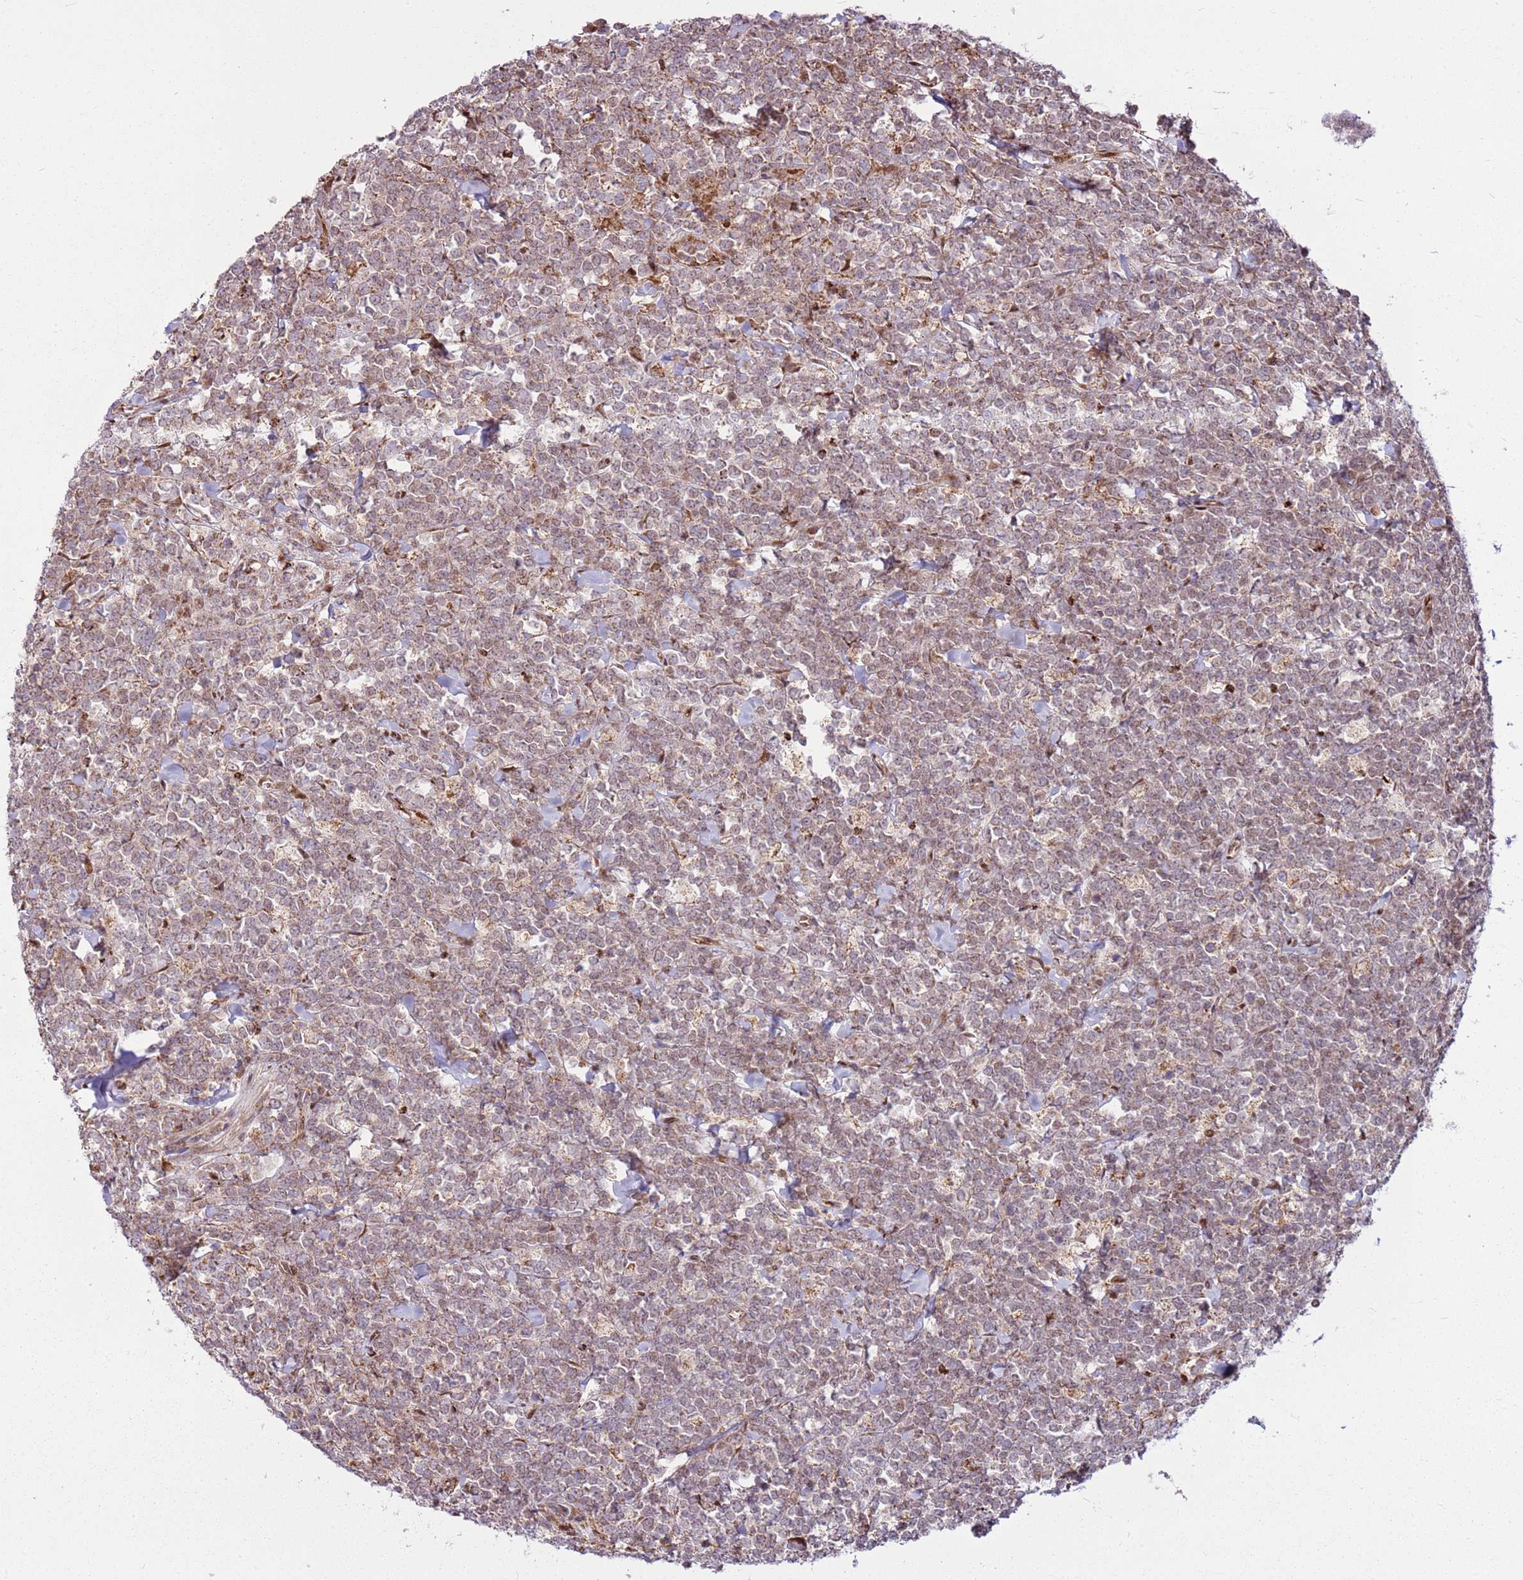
{"staining": {"intensity": "weak", "quantity": ">75%", "location": "cytoplasmic/membranous,nuclear"}, "tissue": "lymphoma", "cell_type": "Tumor cells", "image_type": "cancer", "snomed": [{"axis": "morphology", "description": "Malignant lymphoma, non-Hodgkin's type, High grade"}, {"axis": "topography", "description": "Small intestine"}, {"axis": "topography", "description": "Colon"}], "caption": "IHC (DAB) staining of lymphoma demonstrates weak cytoplasmic/membranous and nuclear protein positivity in approximately >75% of tumor cells.", "gene": "PCTP", "patient": {"sex": "male", "age": 8}}